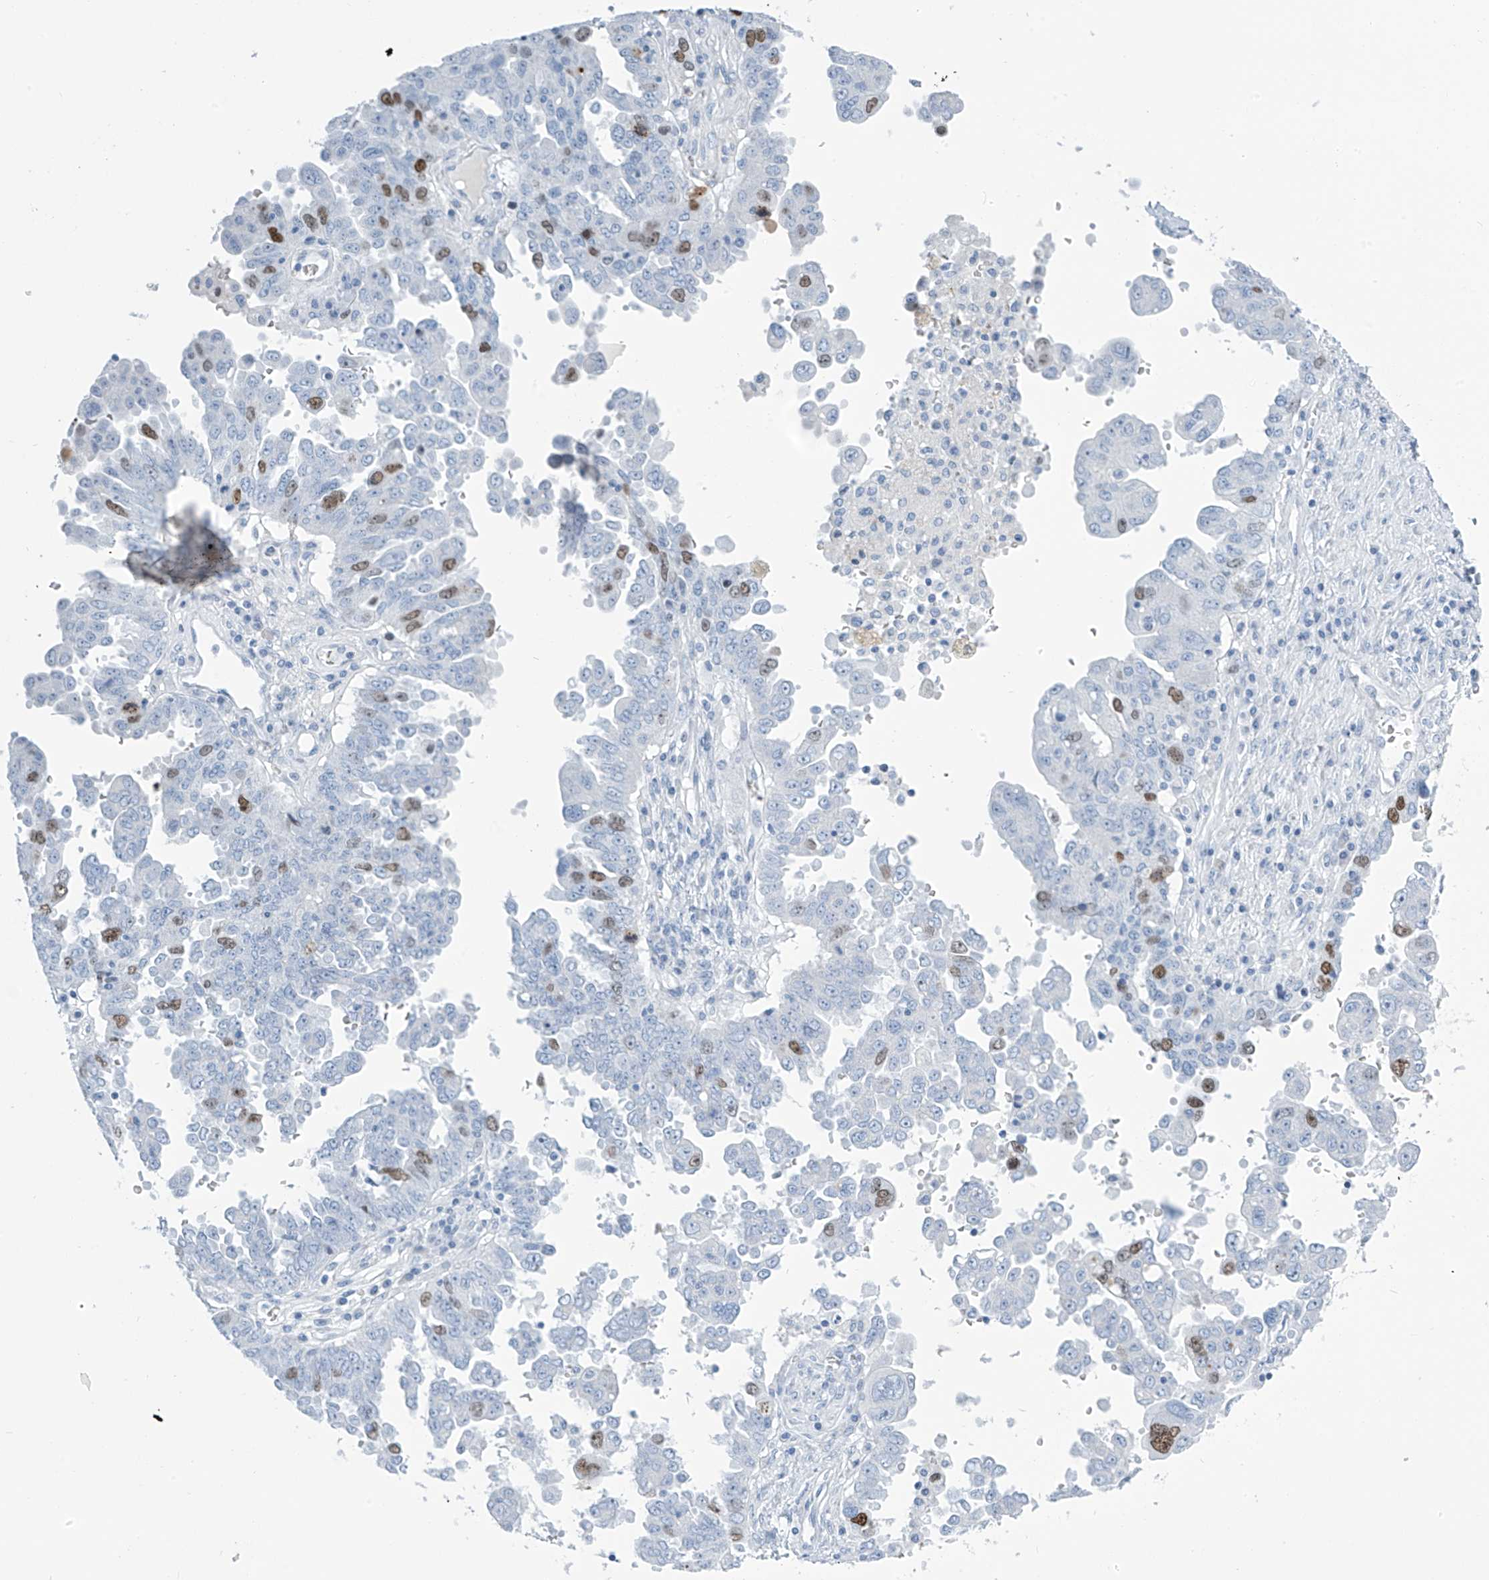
{"staining": {"intensity": "moderate", "quantity": "<25%", "location": "nuclear"}, "tissue": "ovarian cancer", "cell_type": "Tumor cells", "image_type": "cancer", "snomed": [{"axis": "morphology", "description": "Carcinoma, endometroid"}, {"axis": "topography", "description": "Ovary"}], "caption": "Human ovarian cancer stained for a protein (brown) displays moderate nuclear positive expression in about <25% of tumor cells.", "gene": "SGO2", "patient": {"sex": "female", "age": 62}}